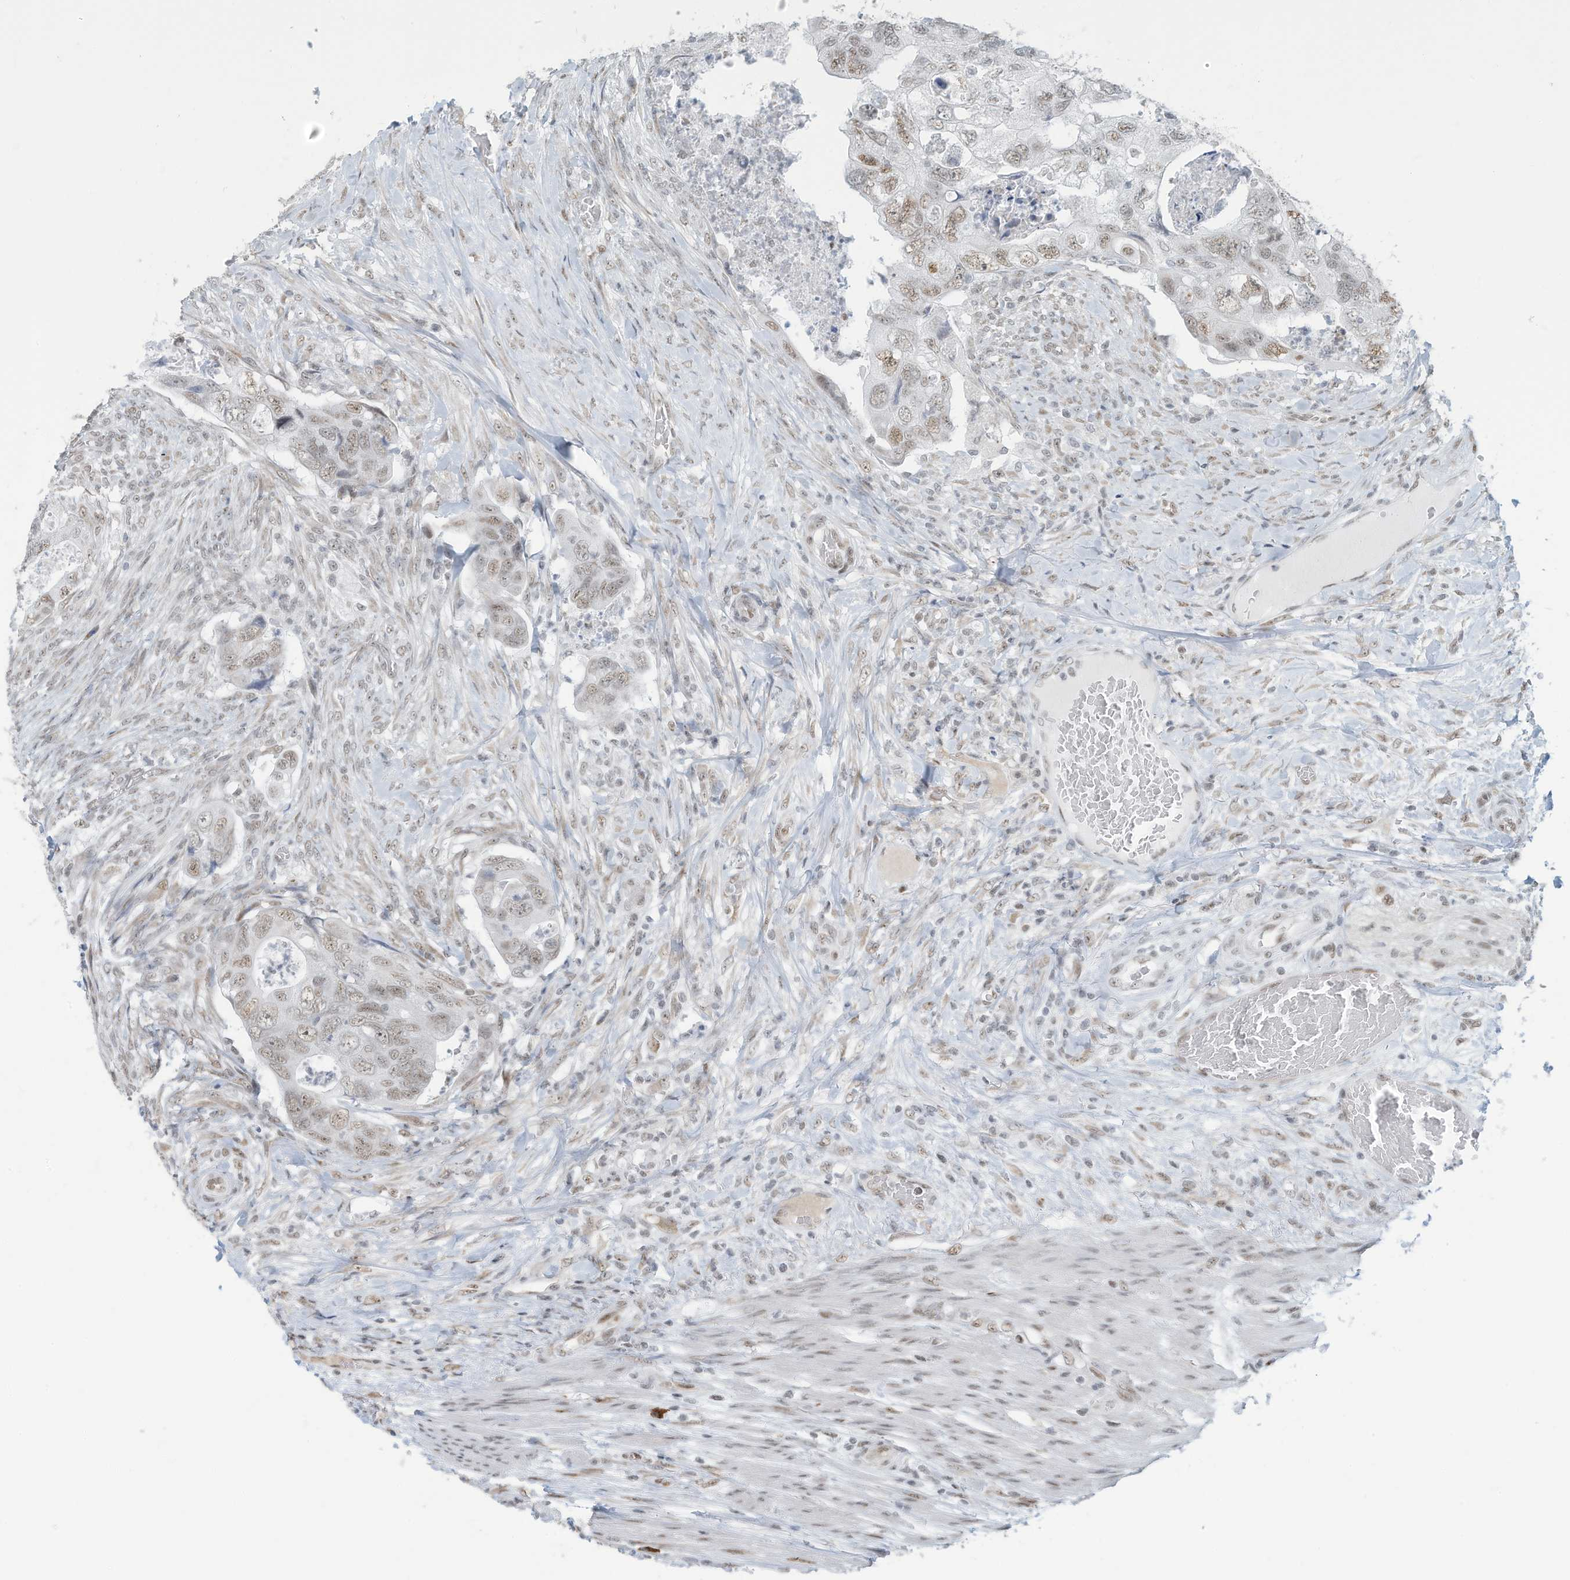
{"staining": {"intensity": "moderate", "quantity": ">75%", "location": "nuclear"}, "tissue": "colorectal cancer", "cell_type": "Tumor cells", "image_type": "cancer", "snomed": [{"axis": "morphology", "description": "Adenocarcinoma, NOS"}, {"axis": "topography", "description": "Rectum"}], "caption": "Colorectal cancer was stained to show a protein in brown. There is medium levels of moderate nuclear positivity in approximately >75% of tumor cells. Immunohistochemistry (ihc) stains the protein in brown and the nuclei are stained blue.", "gene": "SARNP", "patient": {"sex": "male", "age": 63}}